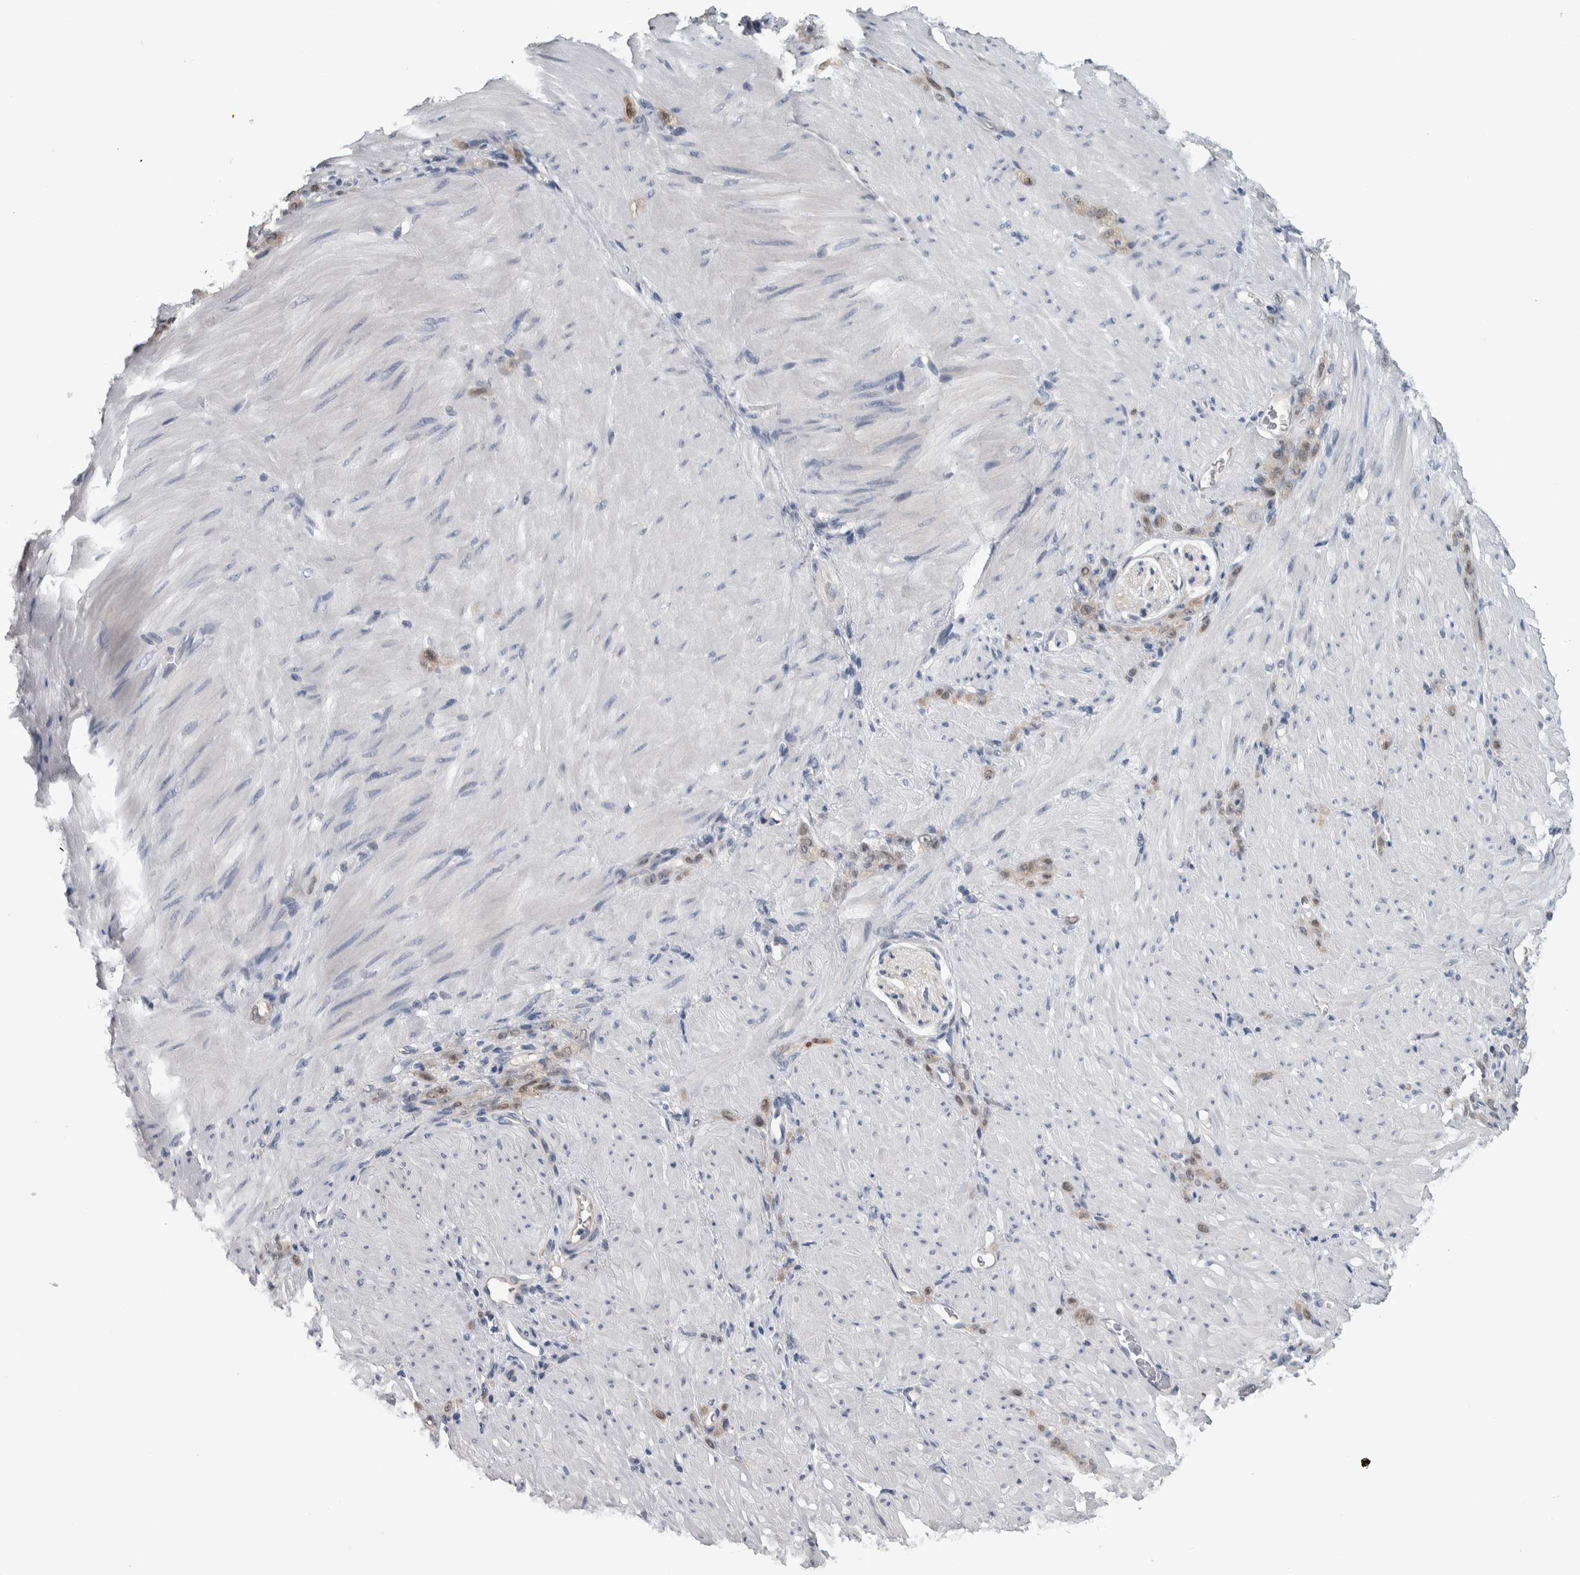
{"staining": {"intensity": "weak", "quantity": ">75%", "location": "cytoplasmic/membranous,nuclear"}, "tissue": "stomach cancer", "cell_type": "Tumor cells", "image_type": "cancer", "snomed": [{"axis": "morphology", "description": "Normal tissue, NOS"}, {"axis": "morphology", "description": "Adenocarcinoma, NOS"}, {"axis": "topography", "description": "Stomach"}], "caption": "Adenocarcinoma (stomach) stained for a protein reveals weak cytoplasmic/membranous and nuclear positivity in tumor cells. (Stains: DAB (3,3'-diaminobenzidine) in brown, nuclei in blue, Microscopy: brightfield microscopy at high magnification).", "gene": "COL14A1", "patient": {"sex": "male", "age": 82}}